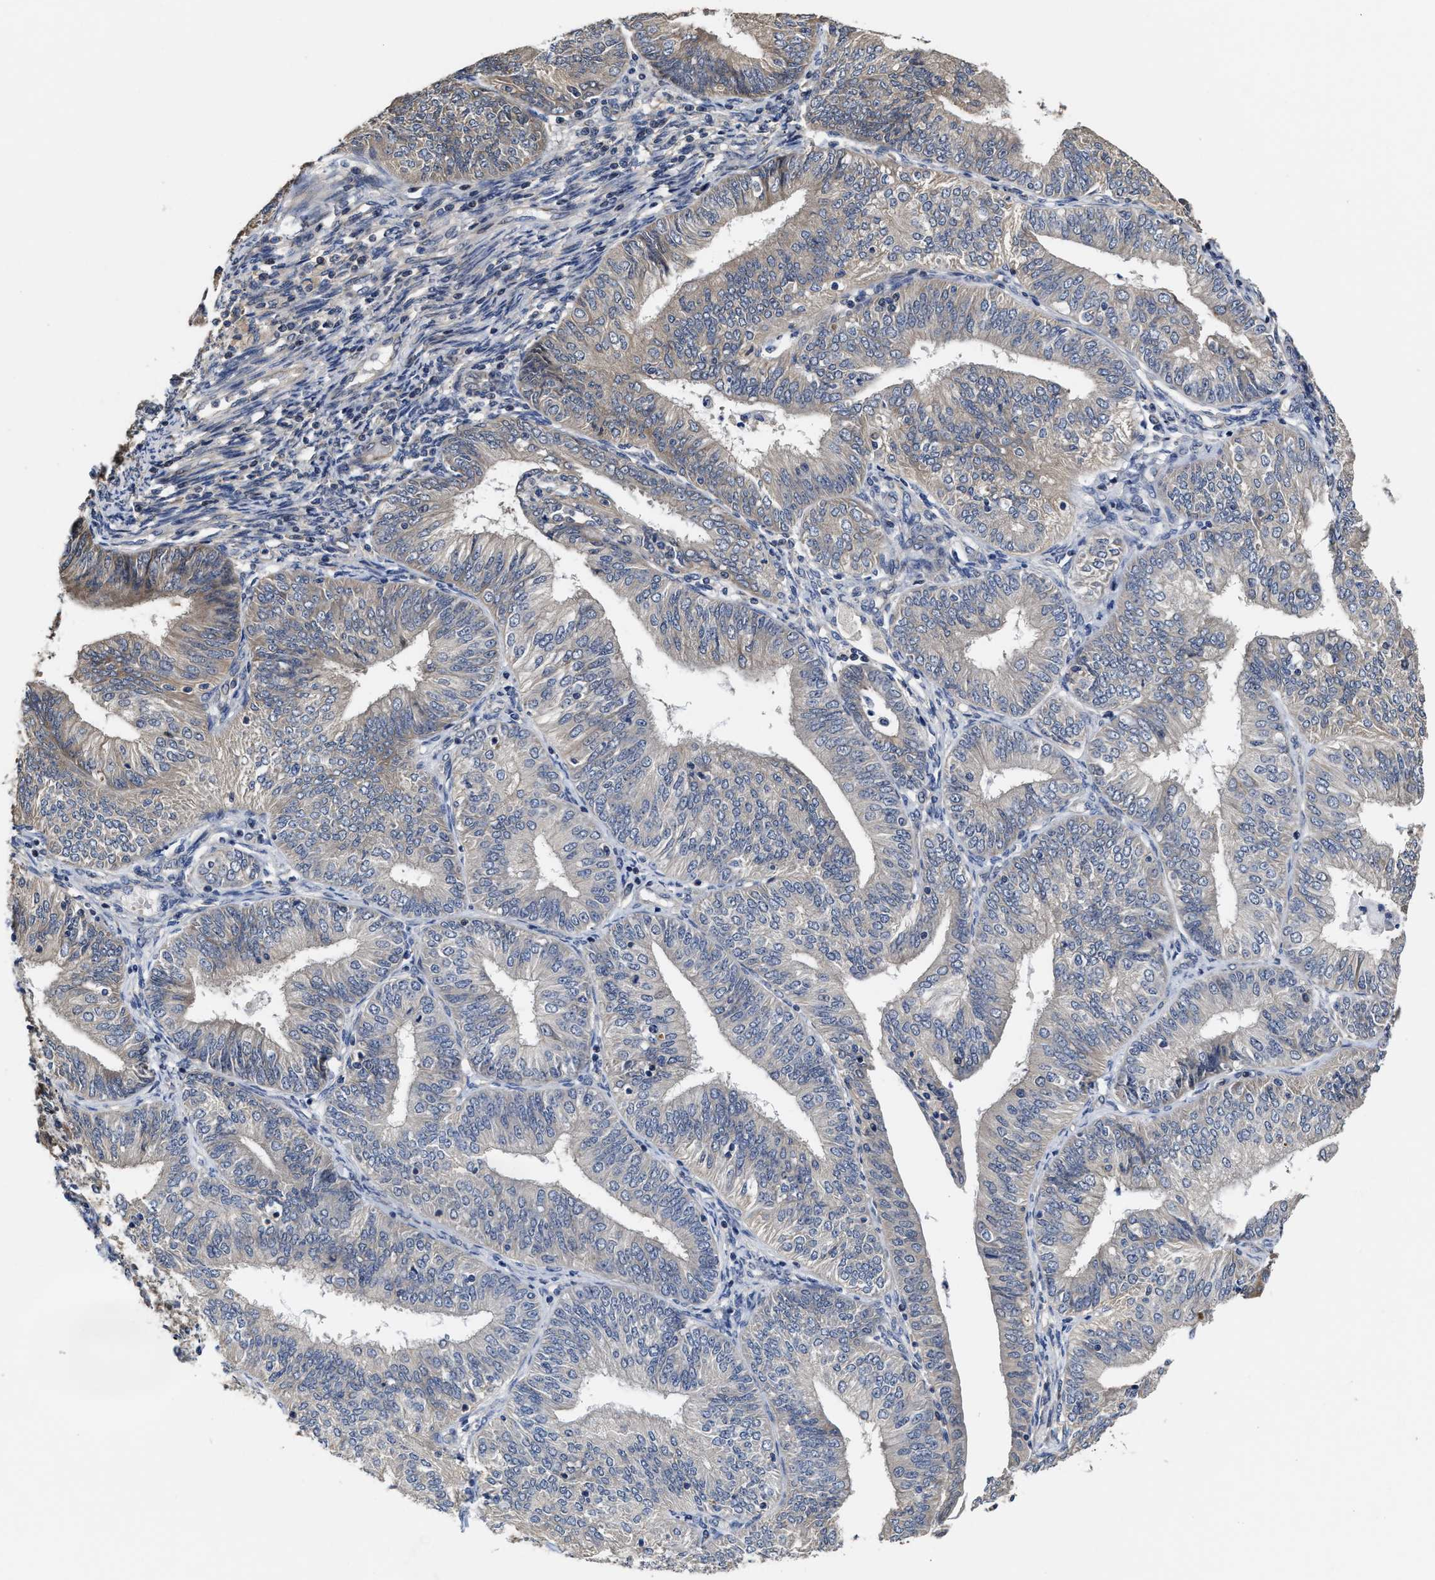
{"staining": {"intensity": "moderate", "quantity": "<25%", "location": "cytoplasmic/membranous"}, "tissue": "endometrial cancer", "cell_type": "Tumor cells", "image_type": "cancer", "snomed": [{"axis": "morphology", "description": "Adenocarcinoma, NOS"}, {"axis": "topography", "description": "Endometrium"}], "caption": "Immunohistochemical staining of endometrial adenocarcinoma exhibits moderate cytoplasmic/membranous protein positivity in approximately <25% of tumor cells. (Stains: DAB in brown, nuclei in blue, Microscopy: brightfield microscopy at high magnification).", "gene": "TRAF6", "patient": {"sex": "female", "age": 58}}